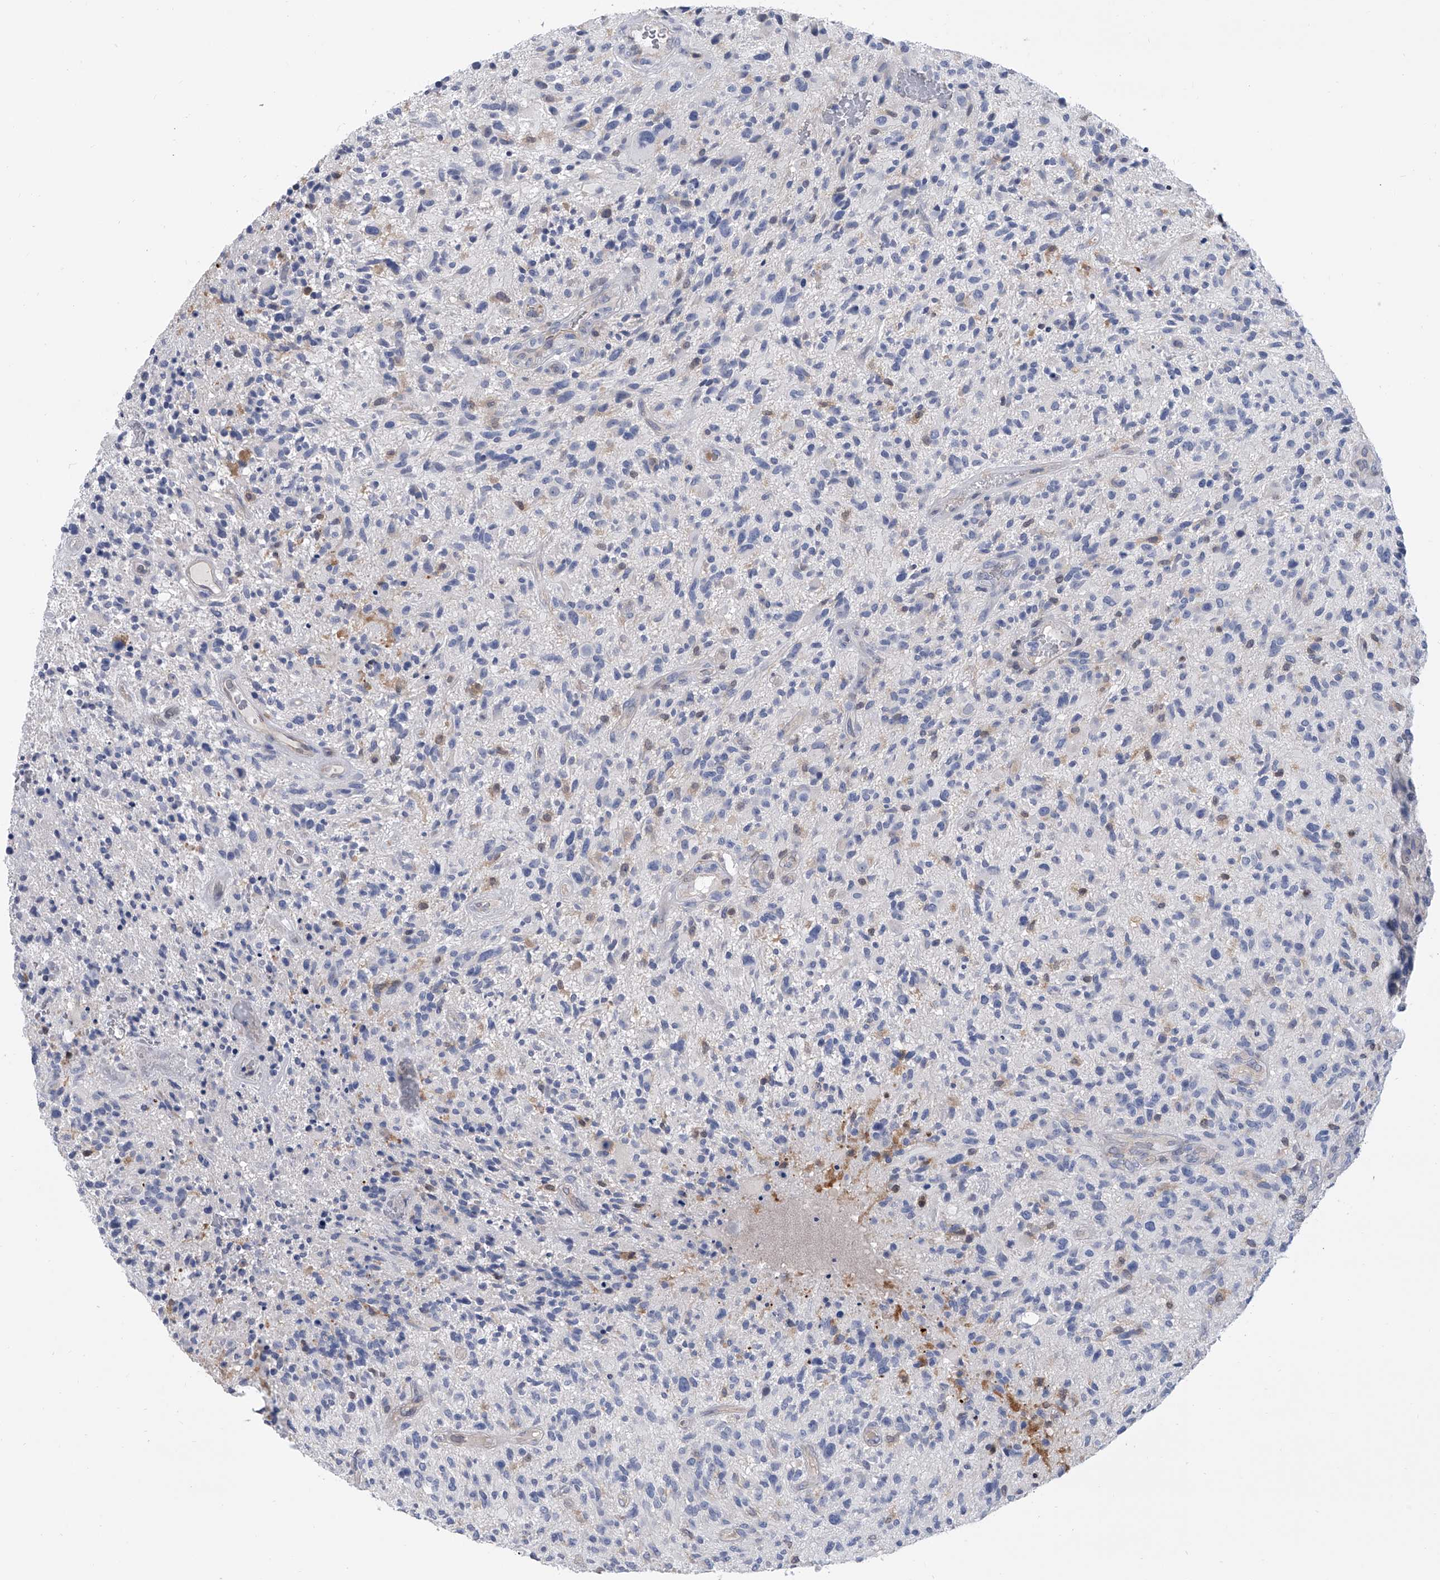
{"staining": {"intensity": "negative", "quantity": "none", "location": "none"}, "tissue": "glioma", "cell_type": "Tumor cells", "image_type": "cancer", "snomed": [{"axis": "morphology", "description": "Glioma, malignant, High grade"}, {"axis": "topography", "description": "Brain"}], "caption": "High-grade glioma (malignant) stained for a protein using IHC demonstrates no expression tumor cells.", "gene": "SERPINB9", "patient": {"sex": "male", "age": 47}}